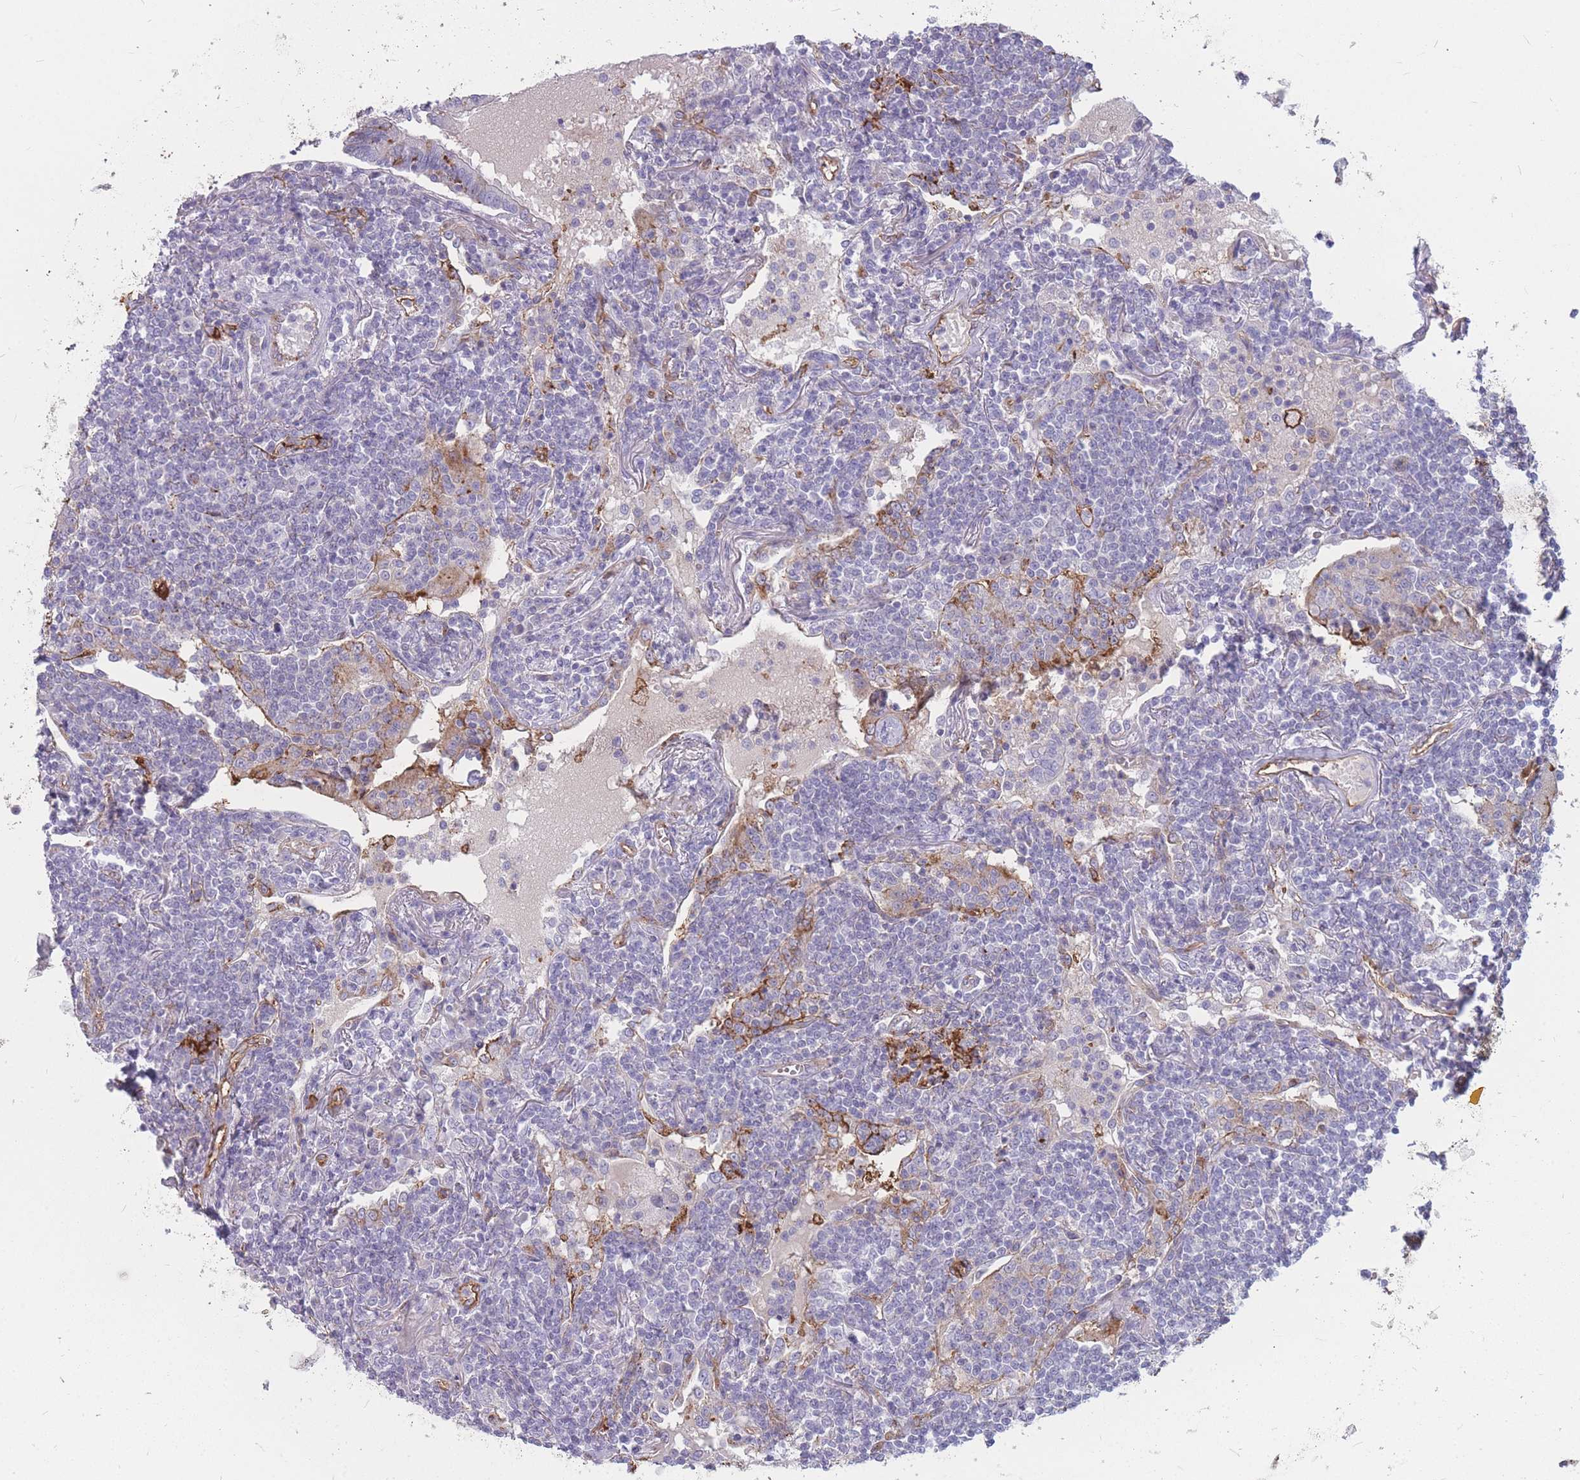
{"staining": {"intensity": "negative", "quantity": "none", "location": "none"}, "tissue": "lymphoma", "cell_type": "Tumor cells", "image_type": "cancer", "snomed": [{"axis": "morphology", "description": "Malignant lymphoma, non-Hodgkin's type, Low grade"}, {"axis": "topography", "description": "Lymph node"}], "caption": "Tumor cells show no significant expression in lymphoma.", "gene": "GNA11", "patient": {"sex": "female", "age": 67}}